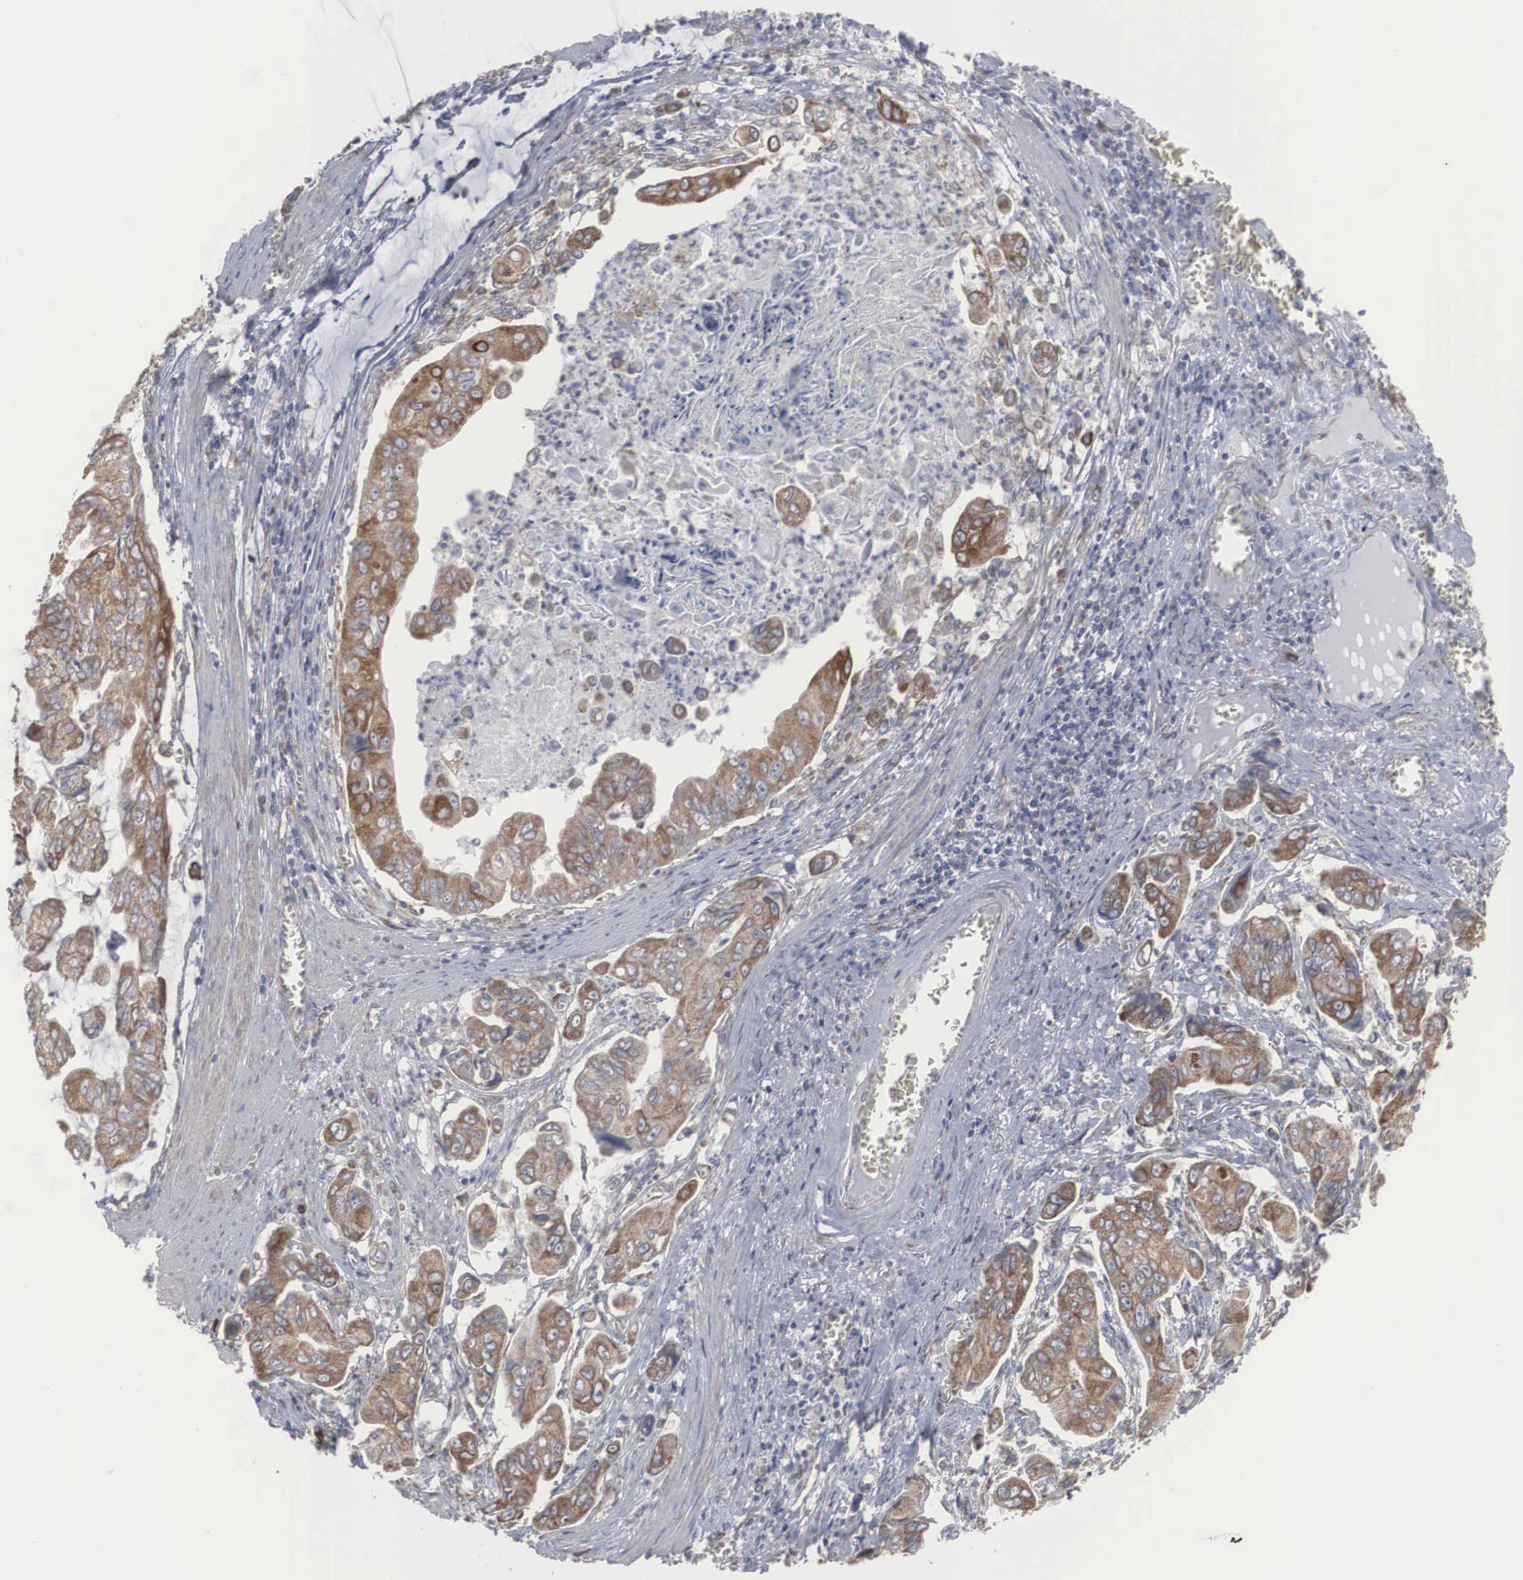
{"staining": {"intensity": "moderate", "quantity": "25%-75%", "location": "cytoplasmic/membranous"}, "tissue": "stomach cancer", "cell_type": "Tumor cells", "image_type": "cancer", "snomed": [{"axis": "morphology", "description": "Adenocarcinoma, NOS"}, {"axis": "topography", "description": "Stomach, upper"}], "caption": "Immunohistochemistry photomicrograph of human adenocarcinoma (stomach) stained for a protein (brown), which demonstrates medium levels of moderate cytoplasmic/membranous positivity in about 25%-75% of tumor cells.", "gene": "MIA2", "patient": {"sex": "male", "age": 80}}